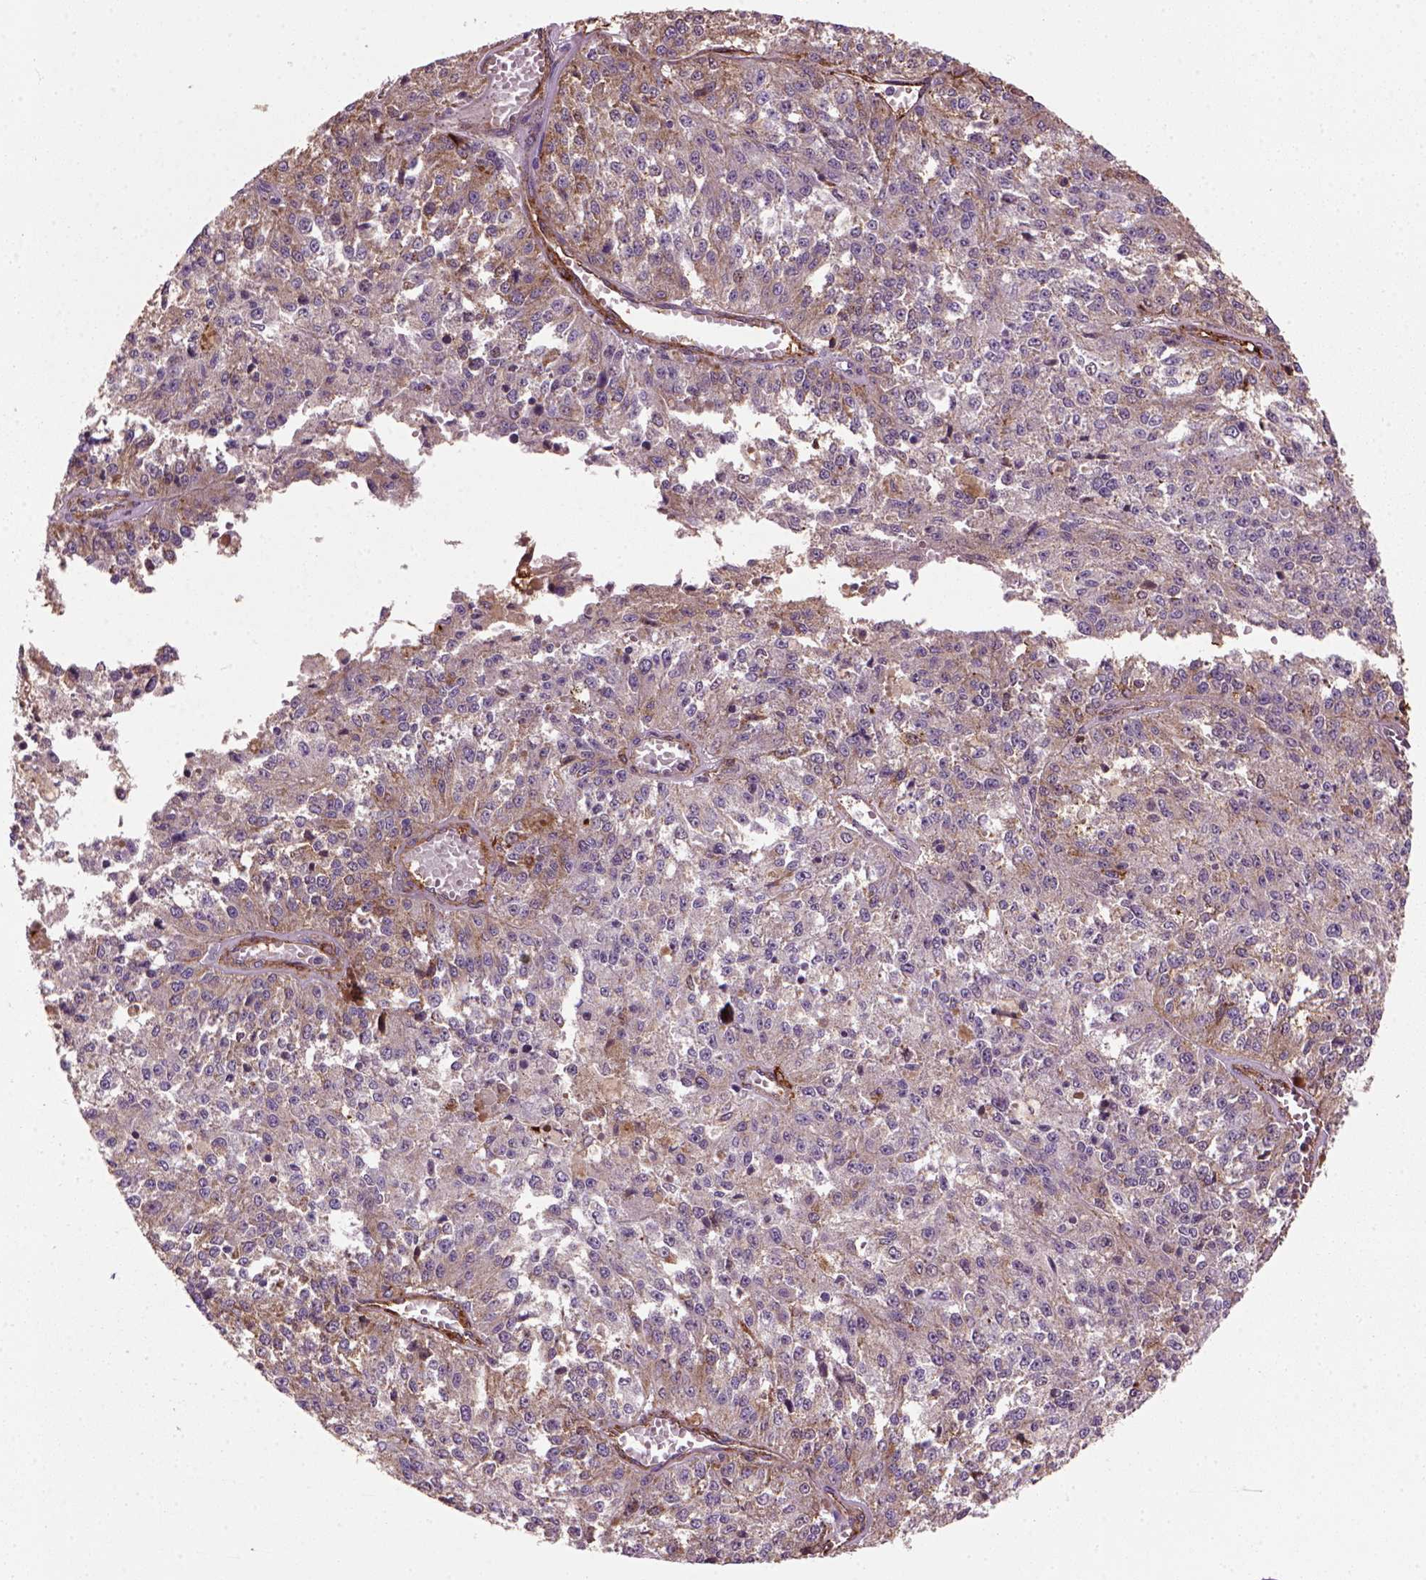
{"staining": {"intensity": "negative", "quantity": "none", "location": "none"}, "tissue": "melanoma", "cell_type": "Tumor cells", "image_type": "cancer", "snomed": [{"axis": "morphology", "description": "Malignant melanoma, Metastatic site"}, {"axis": "topography", "description": "Lymph node"}], "caption": "This is a micrograph of immunohistochemistry staining of malignant melanoma (metastatic site), which shows no expression in tumor cells. (DAB immunohistochemistry (IHC) visualized using brightfield microscopy, high magnification).", "gene": "MARCKS", "patient": {"sex": "female", "age": 64}}